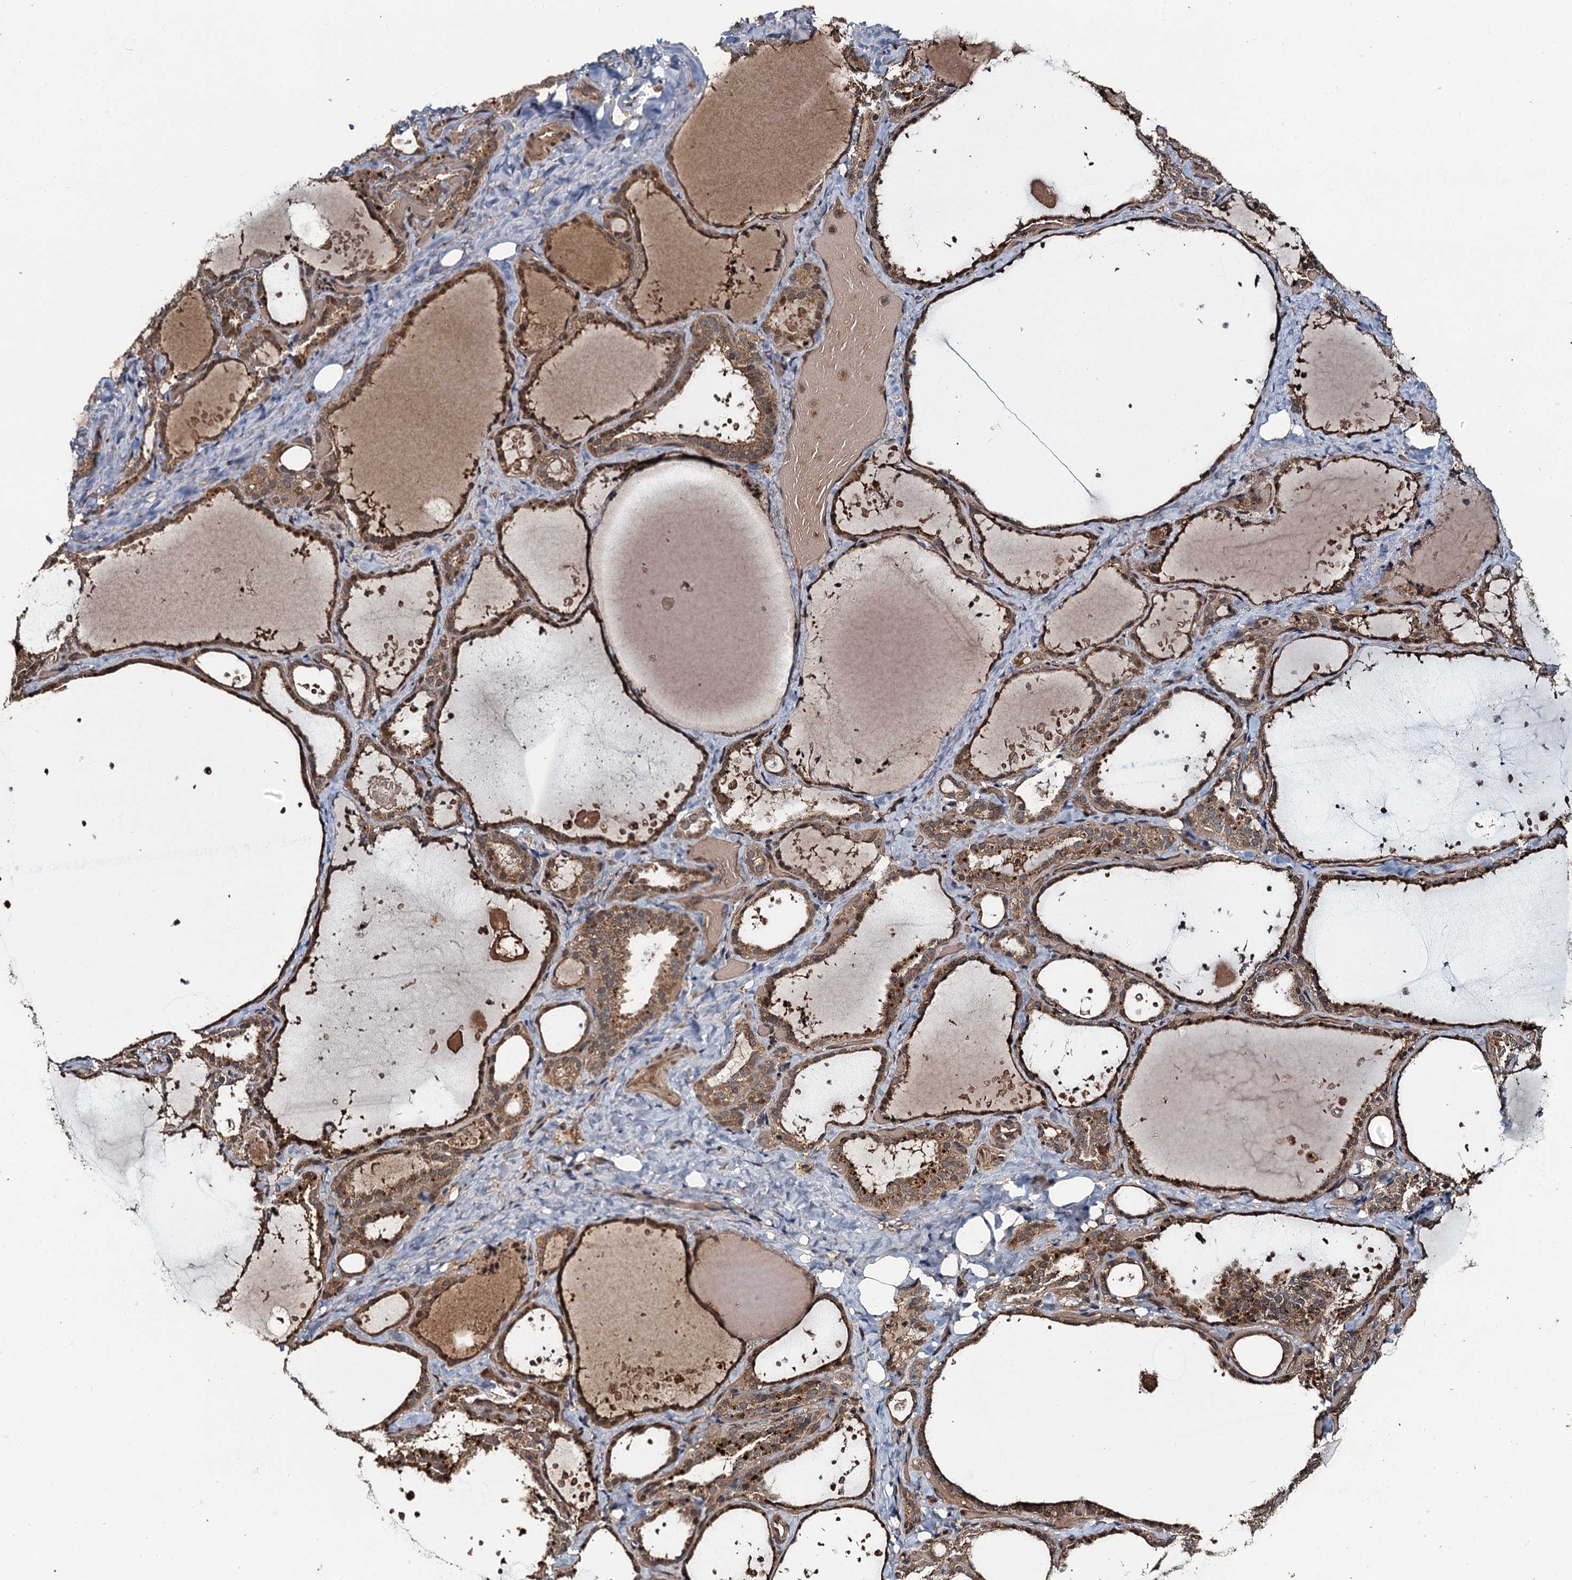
{"staining": {"intensity": "moderate", "quantity": ">75%", "location": "cytoplasmic/membranous"}, "tissue": "thyroid gland", "cell_type": "Glandular cells", "image_type": "normal", "snomed": [{"axis": "morphology", "description": "Normal tissue, NOS"}, {"axis": "topography", "description": "Thyroid gland"}], "caption": "A micrograph of human thyroid gland stained for a protein displays moderate cytoplasmic/membranous brown staining in glandular cells. (DAB (3,3'-diaminobenzidine) IHC, brown staining for protein, blue staining for nuclei).", "gene": "SNX32", "patient": {"sex": "female", "age": 44}}